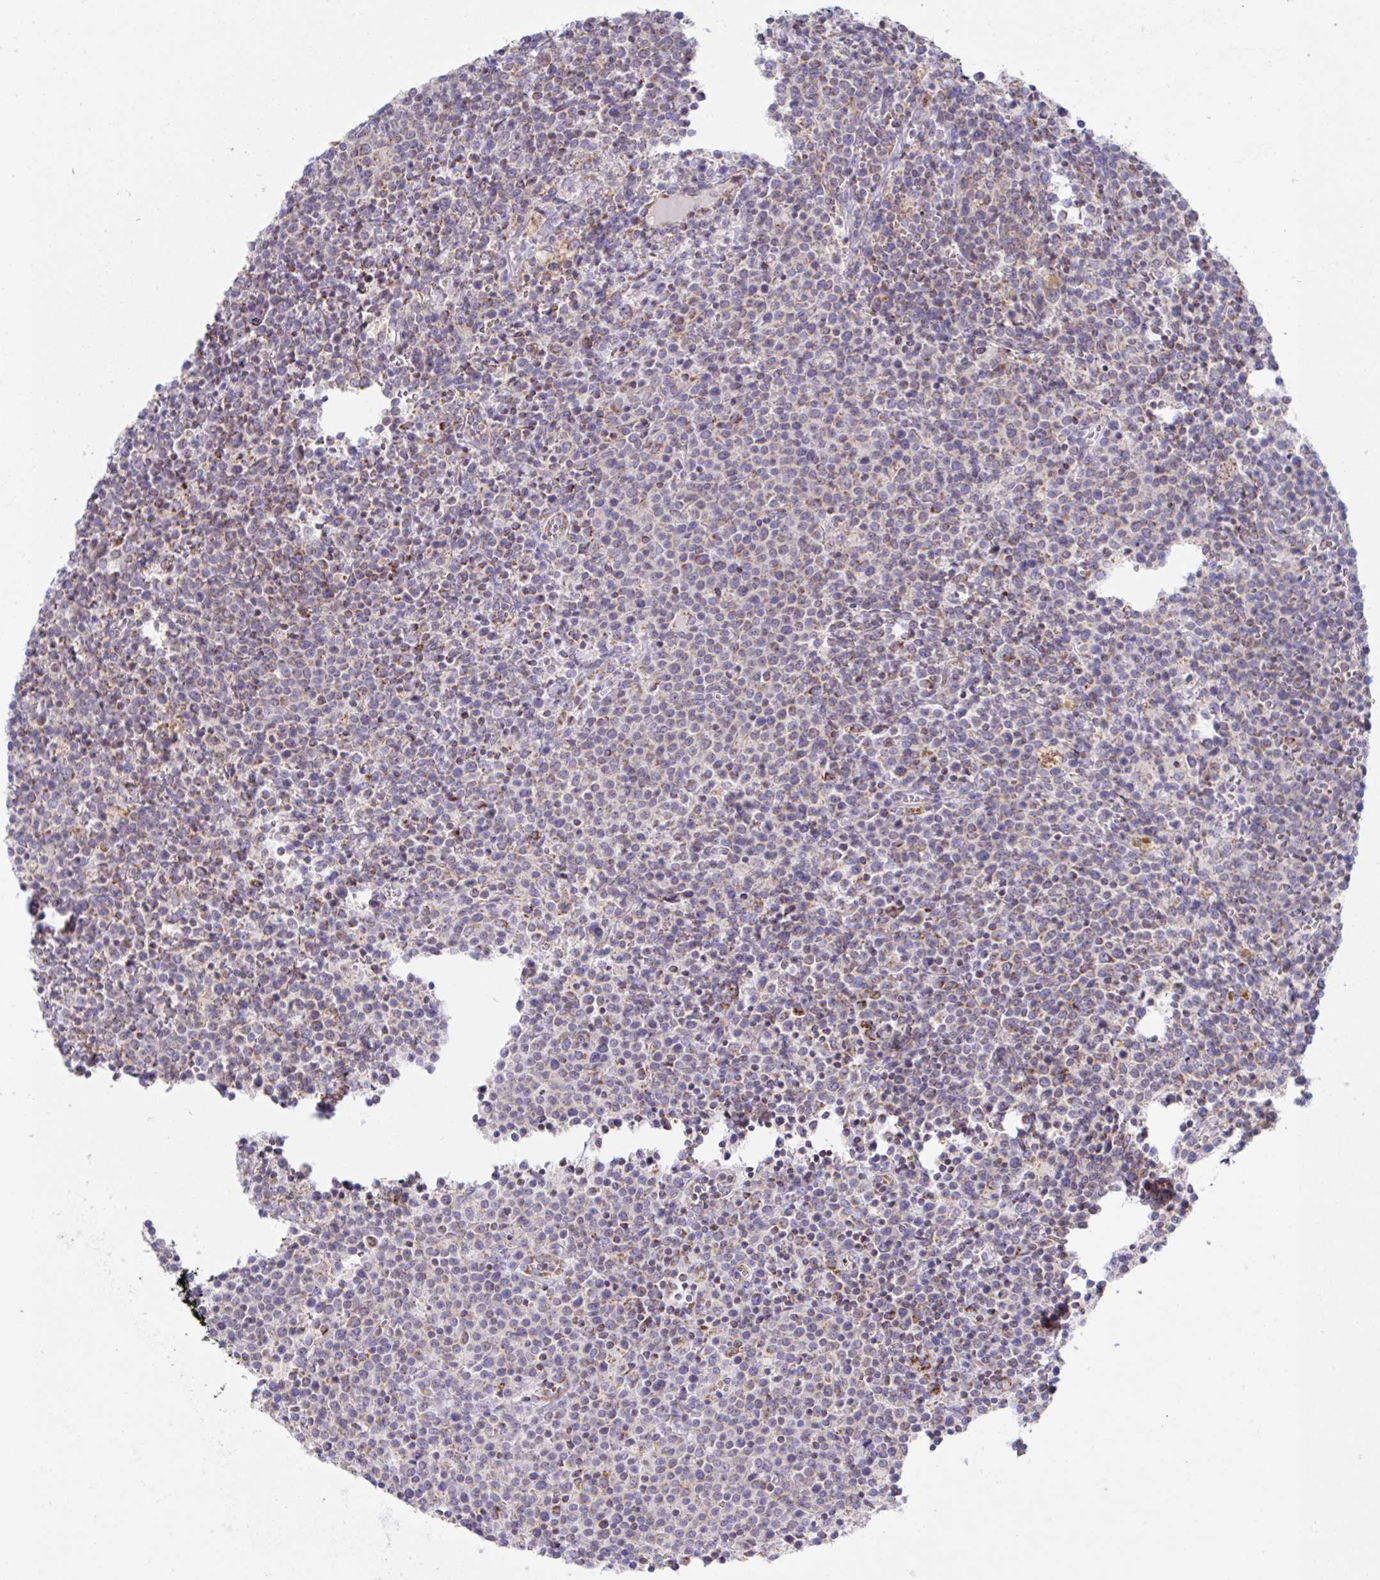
{"staining": {"intensity": "weak", "quantity": "25%-75%", "location": "cytoplasmic/membranous"}, "tissue": "lymphoma", "cell_type": "Tumor cells", "image_type": "cancer", "snomed": [{"axis": "morphology", "description": "Malignant lymphoma, non-Hodgkin's type, High grade"}, {"axis": "topography", "description": "Lymph node"}], "caption": "A low amount of weak cytoplasmic/membranous staining is seen in about 25%-75% of tumor cells in malignant lymphoma, non-Hodgkin's type (high-grade) tissue.", "gene": "NDUFA7", "patient": {"sex": "male", "age": 61}}